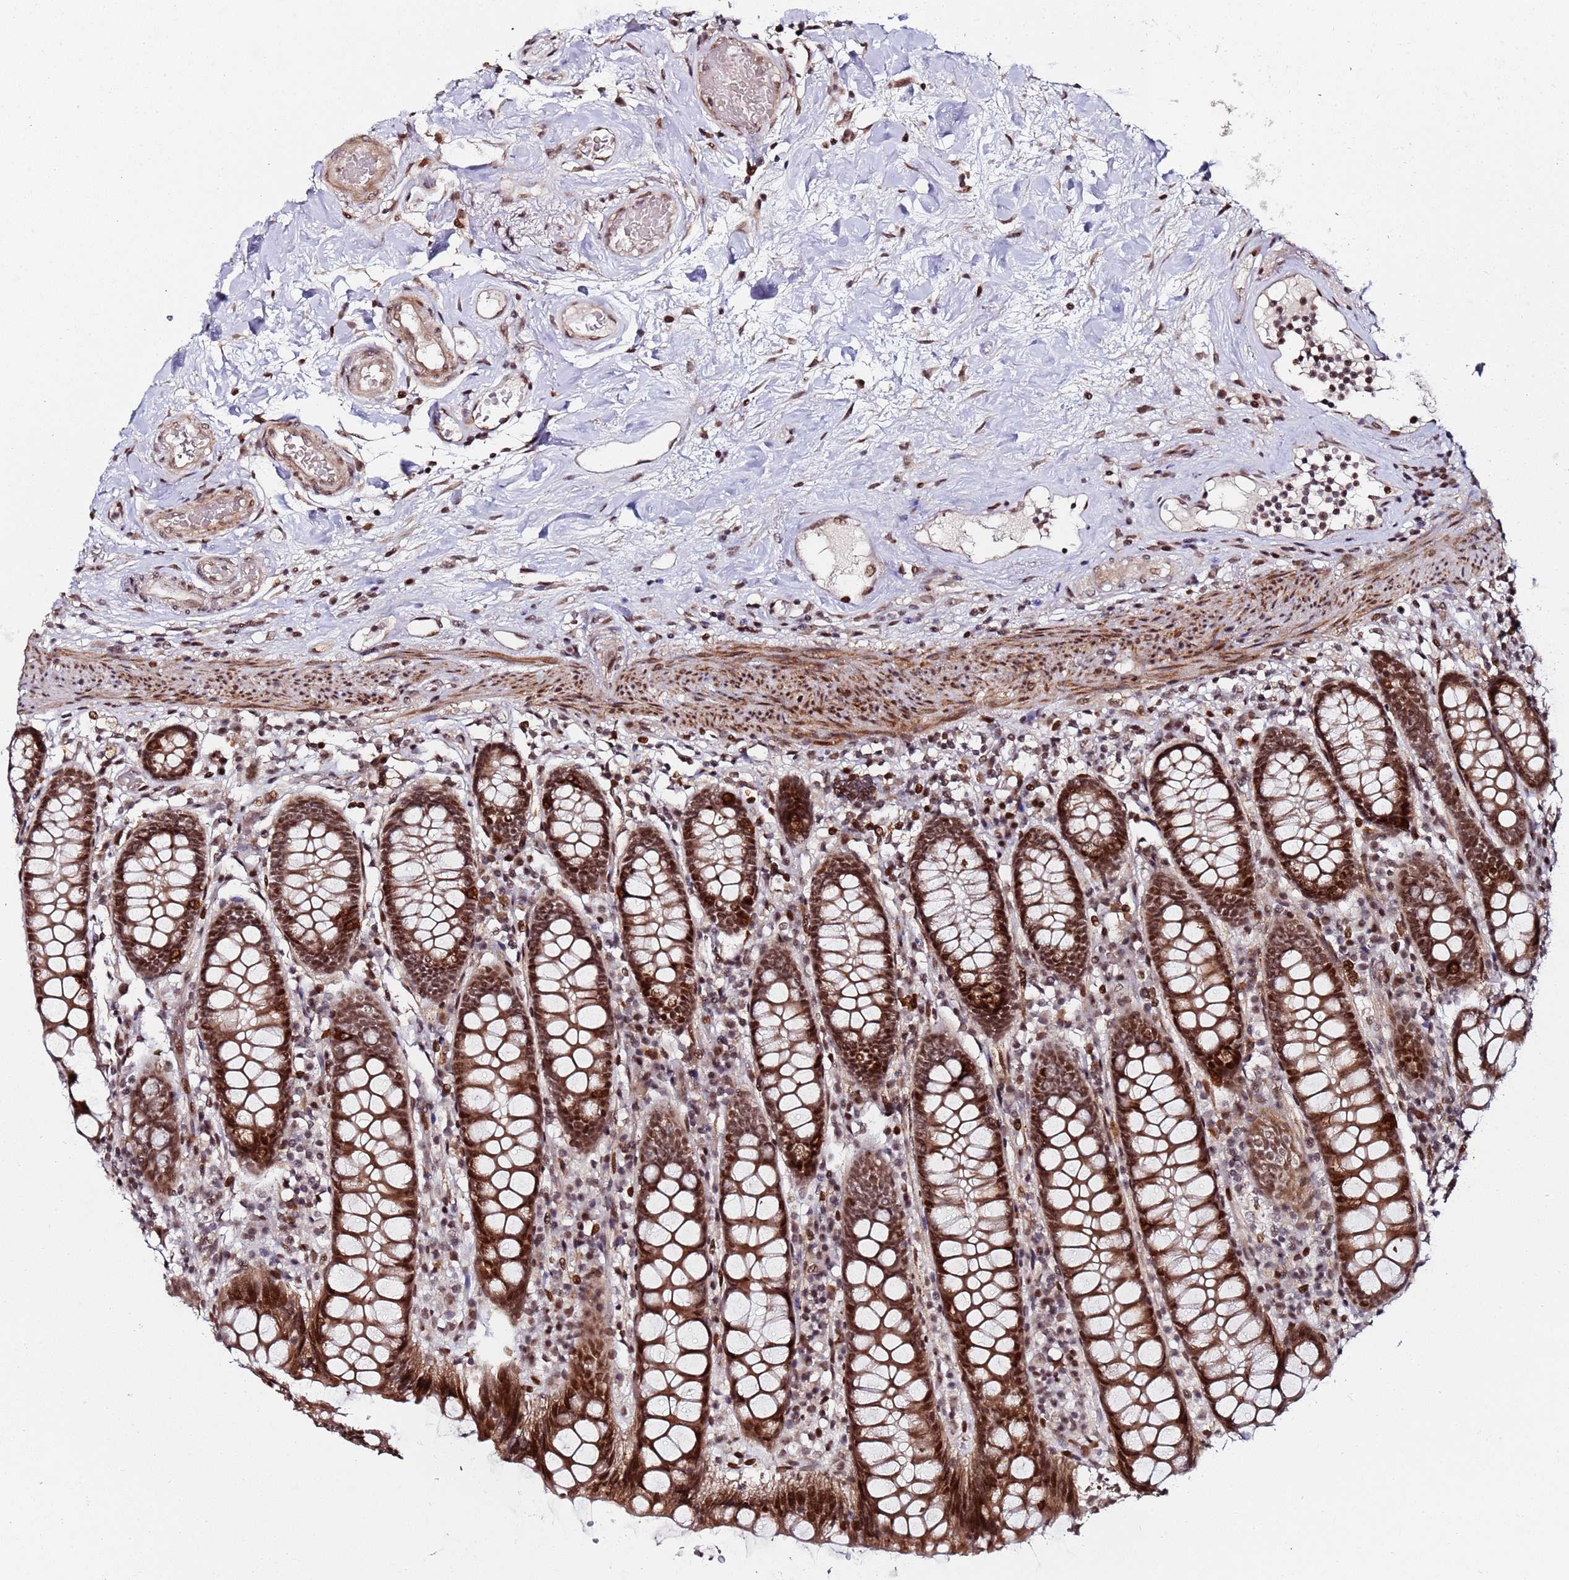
{"staining": {"intensity": "moderate", "quantity": ">75%", "location": "cytoplasmic/membranous,nuclear"}, "tissue": "colon", "cell_type": "Endothelial cells", "image_type": "normal", "snomed": [{"axis": "morphology", "description": "Normal tissue, NOS"}, {"axis": "topography", "description": "Colon"}], "caption": "Brown immunohistochemical staining in normal human colon reveals moderate cytoplasmic/membranous,nuclear positivity in approximately >75% of endothelial cells.", "gene": "PPM1H", "patient": {"sex": "female", "age": 79}}